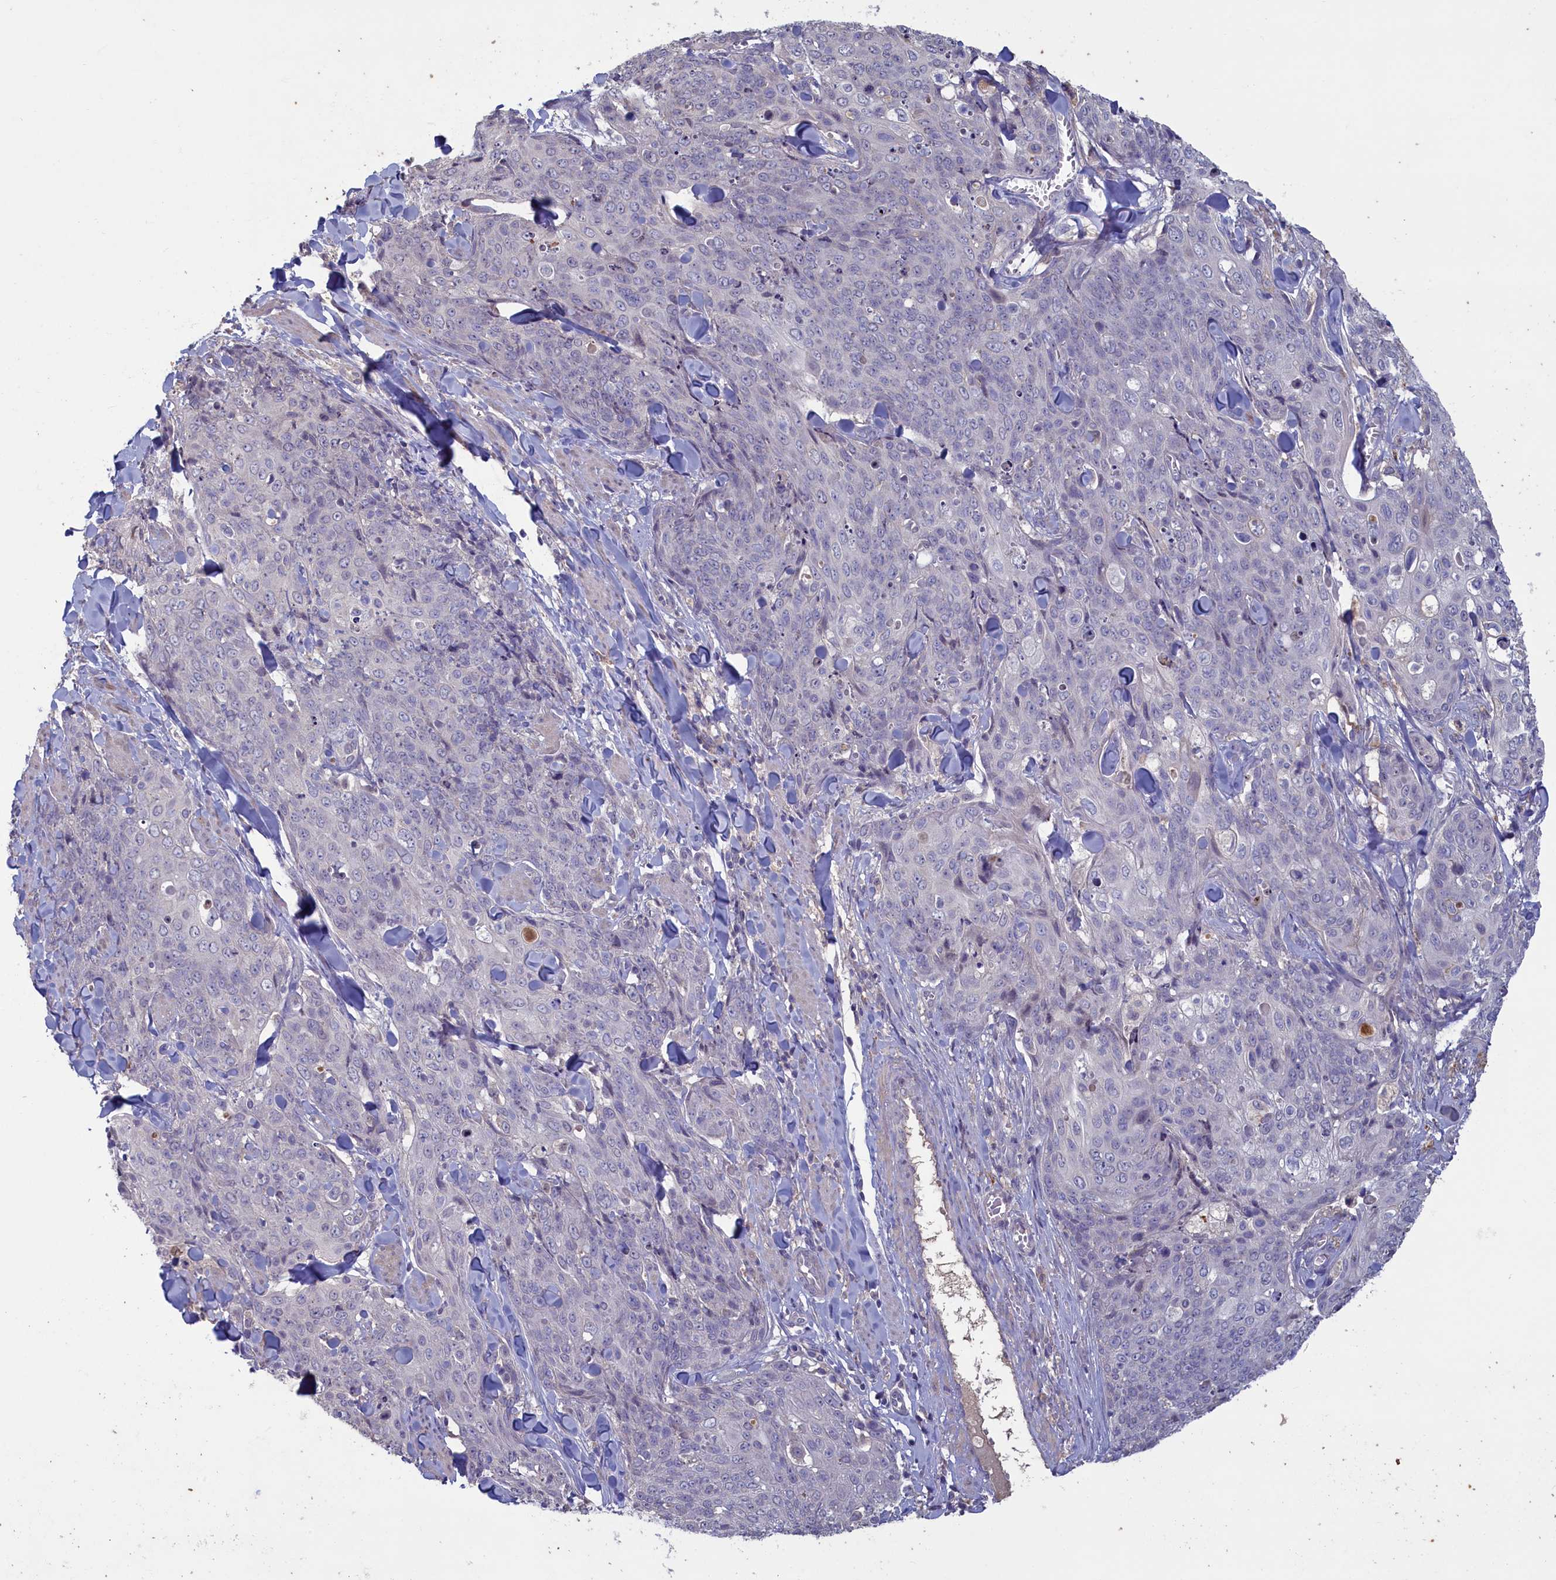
{"staining": {"intensity": "negative", "quantity": "none", "location": "none"}, "tissue": "skin cancer", "cell_type": "Tumor cells", "image_type": "cancer", "snomed": [{"axis": "morphology", "description": "Squamous cell carcinoma, NOS"}, {"axis": "topography", "description": "Skin"}, {"axis": "topography", "description": "Vulva"}], "caption": "High power microscopy histopathology image of an immunohistochemistry image of skin cancer (squamous cell carcinoma), revealing no significant staining in tumor cells.", "gene": "ATF7IP2", "patient": {"sex": "female", "age": 85}}